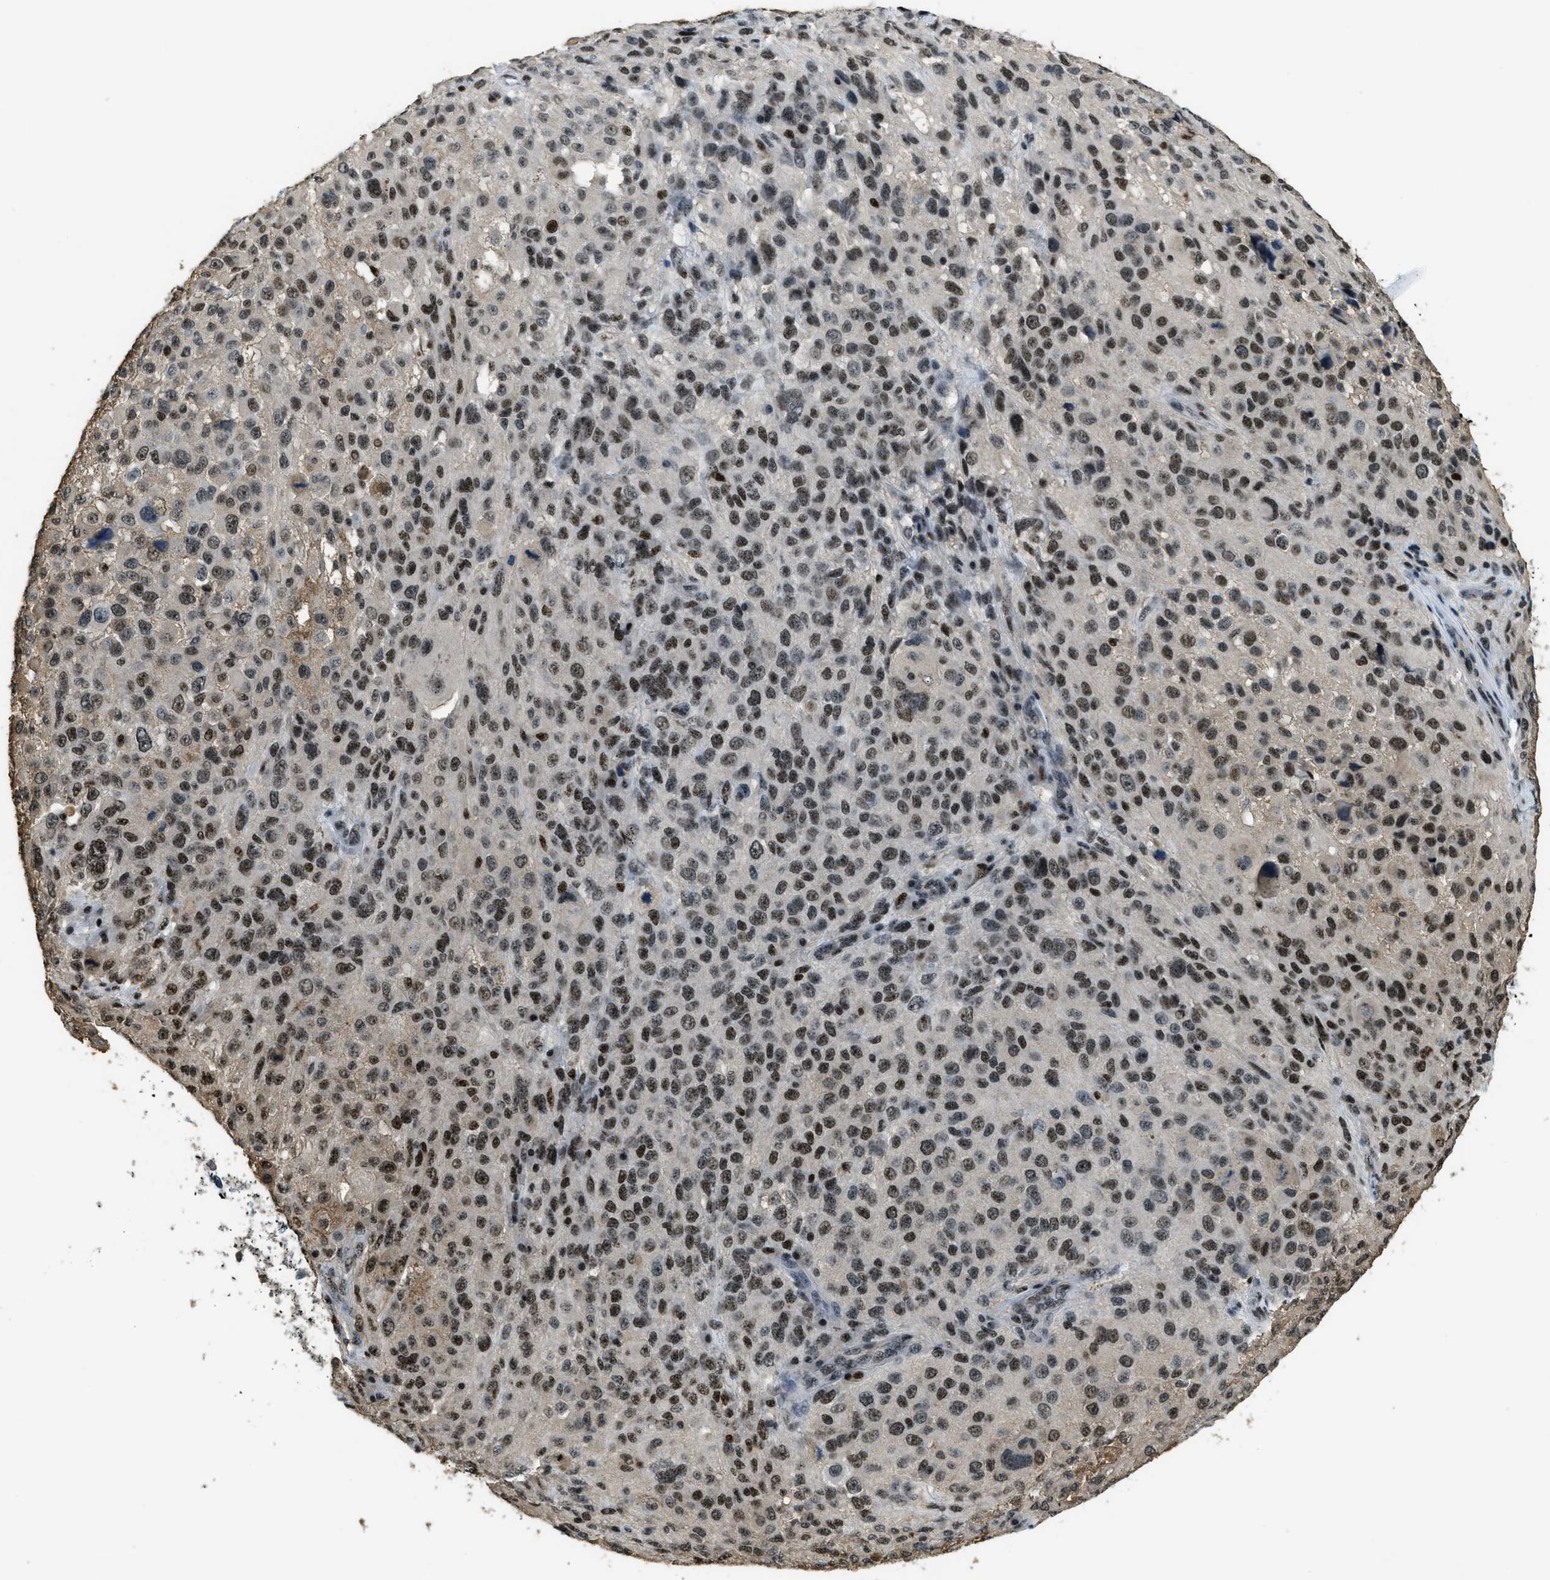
{"staining": {"intensity": "strong", "quantity": ">75%", "location": "nuclear"}, "tissue": "melanoma", "cell_type": "Tumor cells", "image_type": "cancer", "snomed": [{"axis": "morphology", "description": "Necrosis, NOS"}, {"axis": "morphology", "description": "Malignant melanoma, NOS"}, {"axis": "topography", "description": "Skin"}], "caption": "A brown stain highlights strong nuclear staining of a protein in human malignant melanoma tumor cells. Nuclei are stained in blue.", "gene": "SP100", "patient": {"sex": "female", "age": 87}}